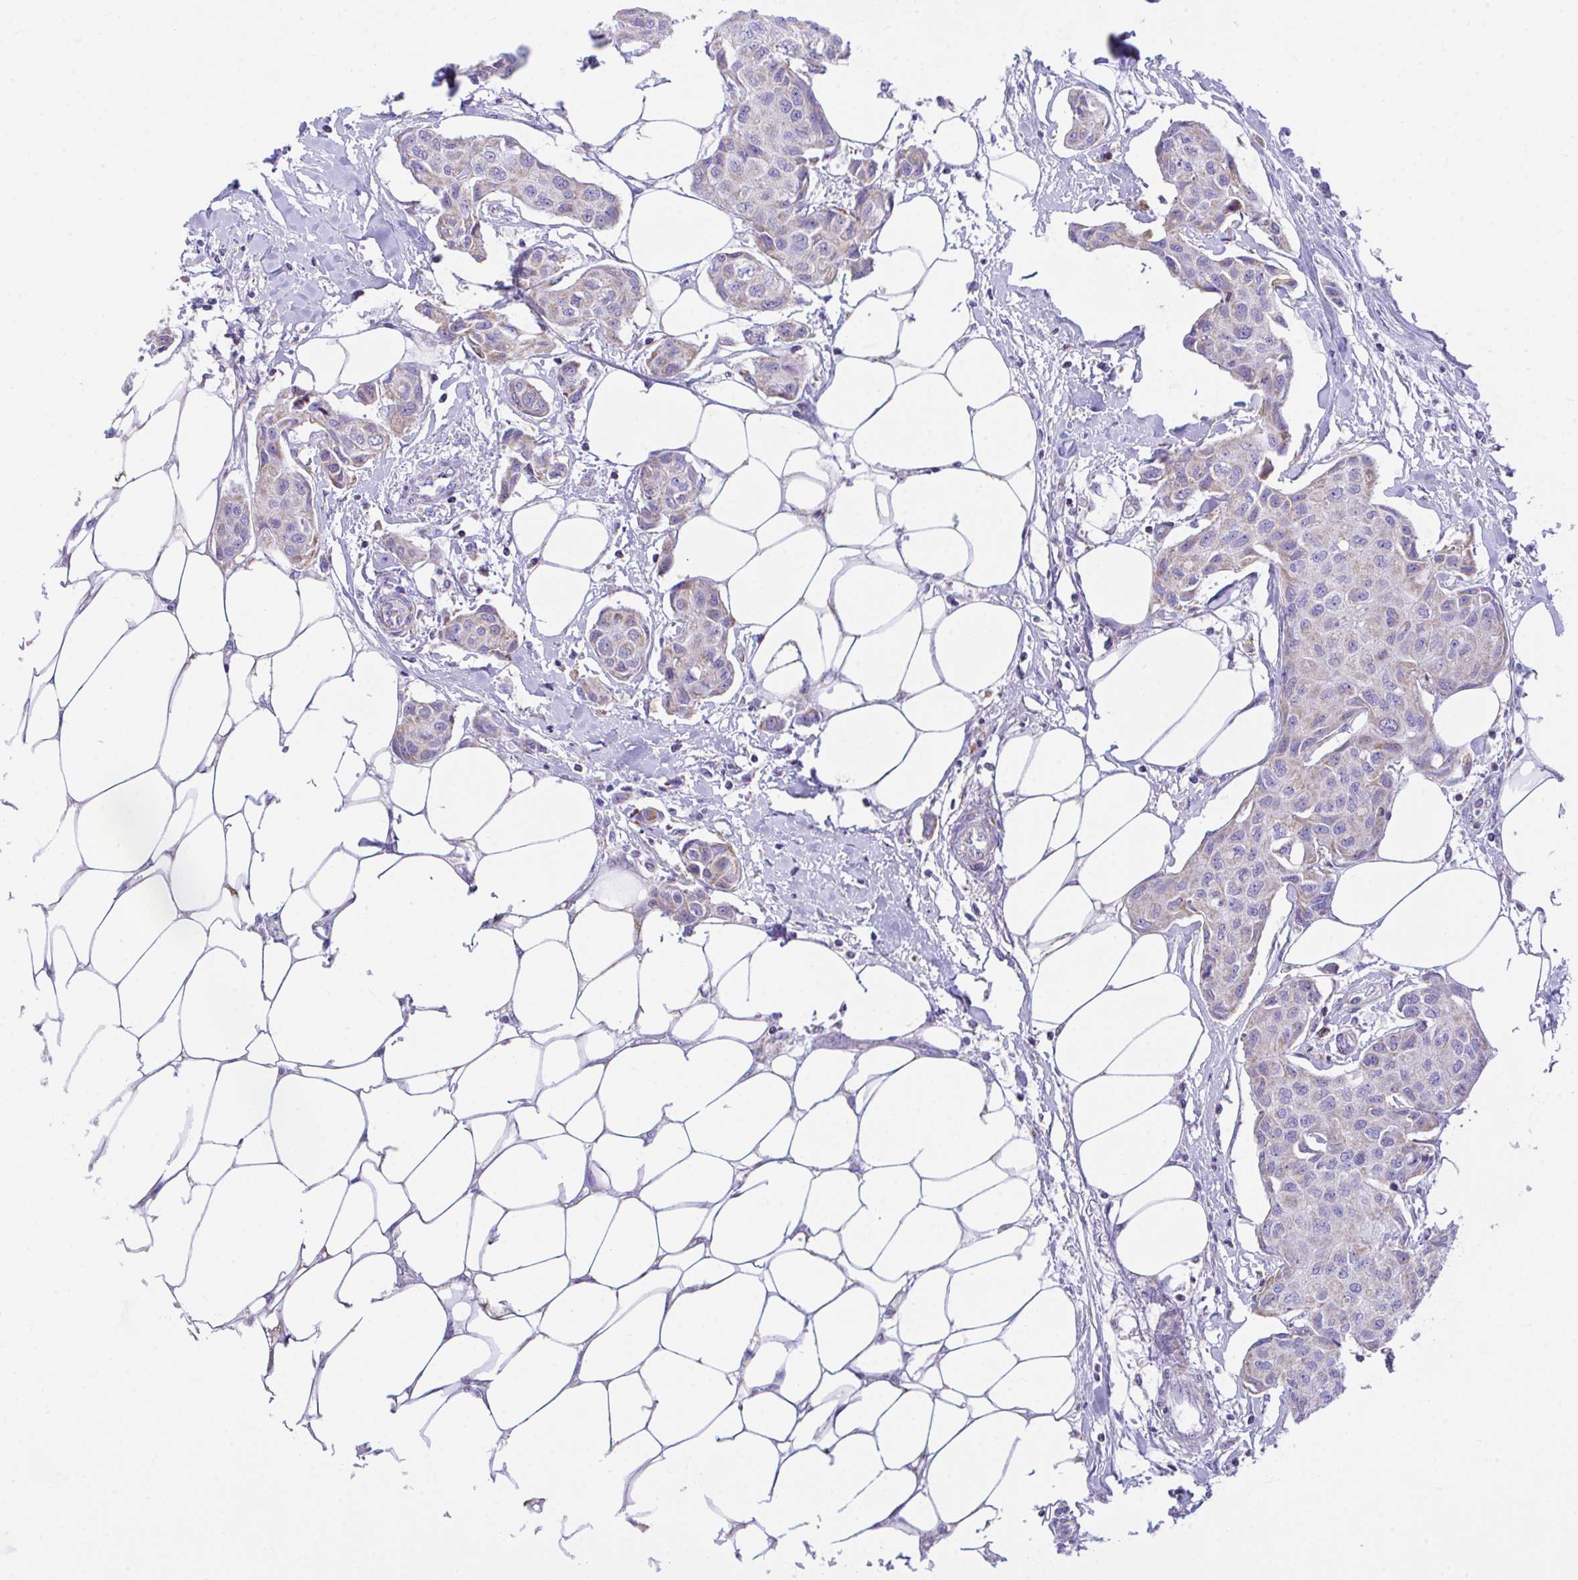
{"staining": {"intensity": "weak", "quantity": "<25%", "location": "cytoplasmic/membranous"}, "tissue": "breast cancer", "cell_type": "Tumor cells", "image_type": "cancer", "snomed": [{"axis": "morphology", "description": "Duct carcinoma"}, {"axis": "topography", "description": "Breast"}, {"axis": "topography", "description": "Lymph node"}], "caption": "DAB immunohistochemical staining of breast cancer exhibits no significant staining in tumor cells.", "gene": "NLRP8", "patient": {"sex": "female", "age": 80}}